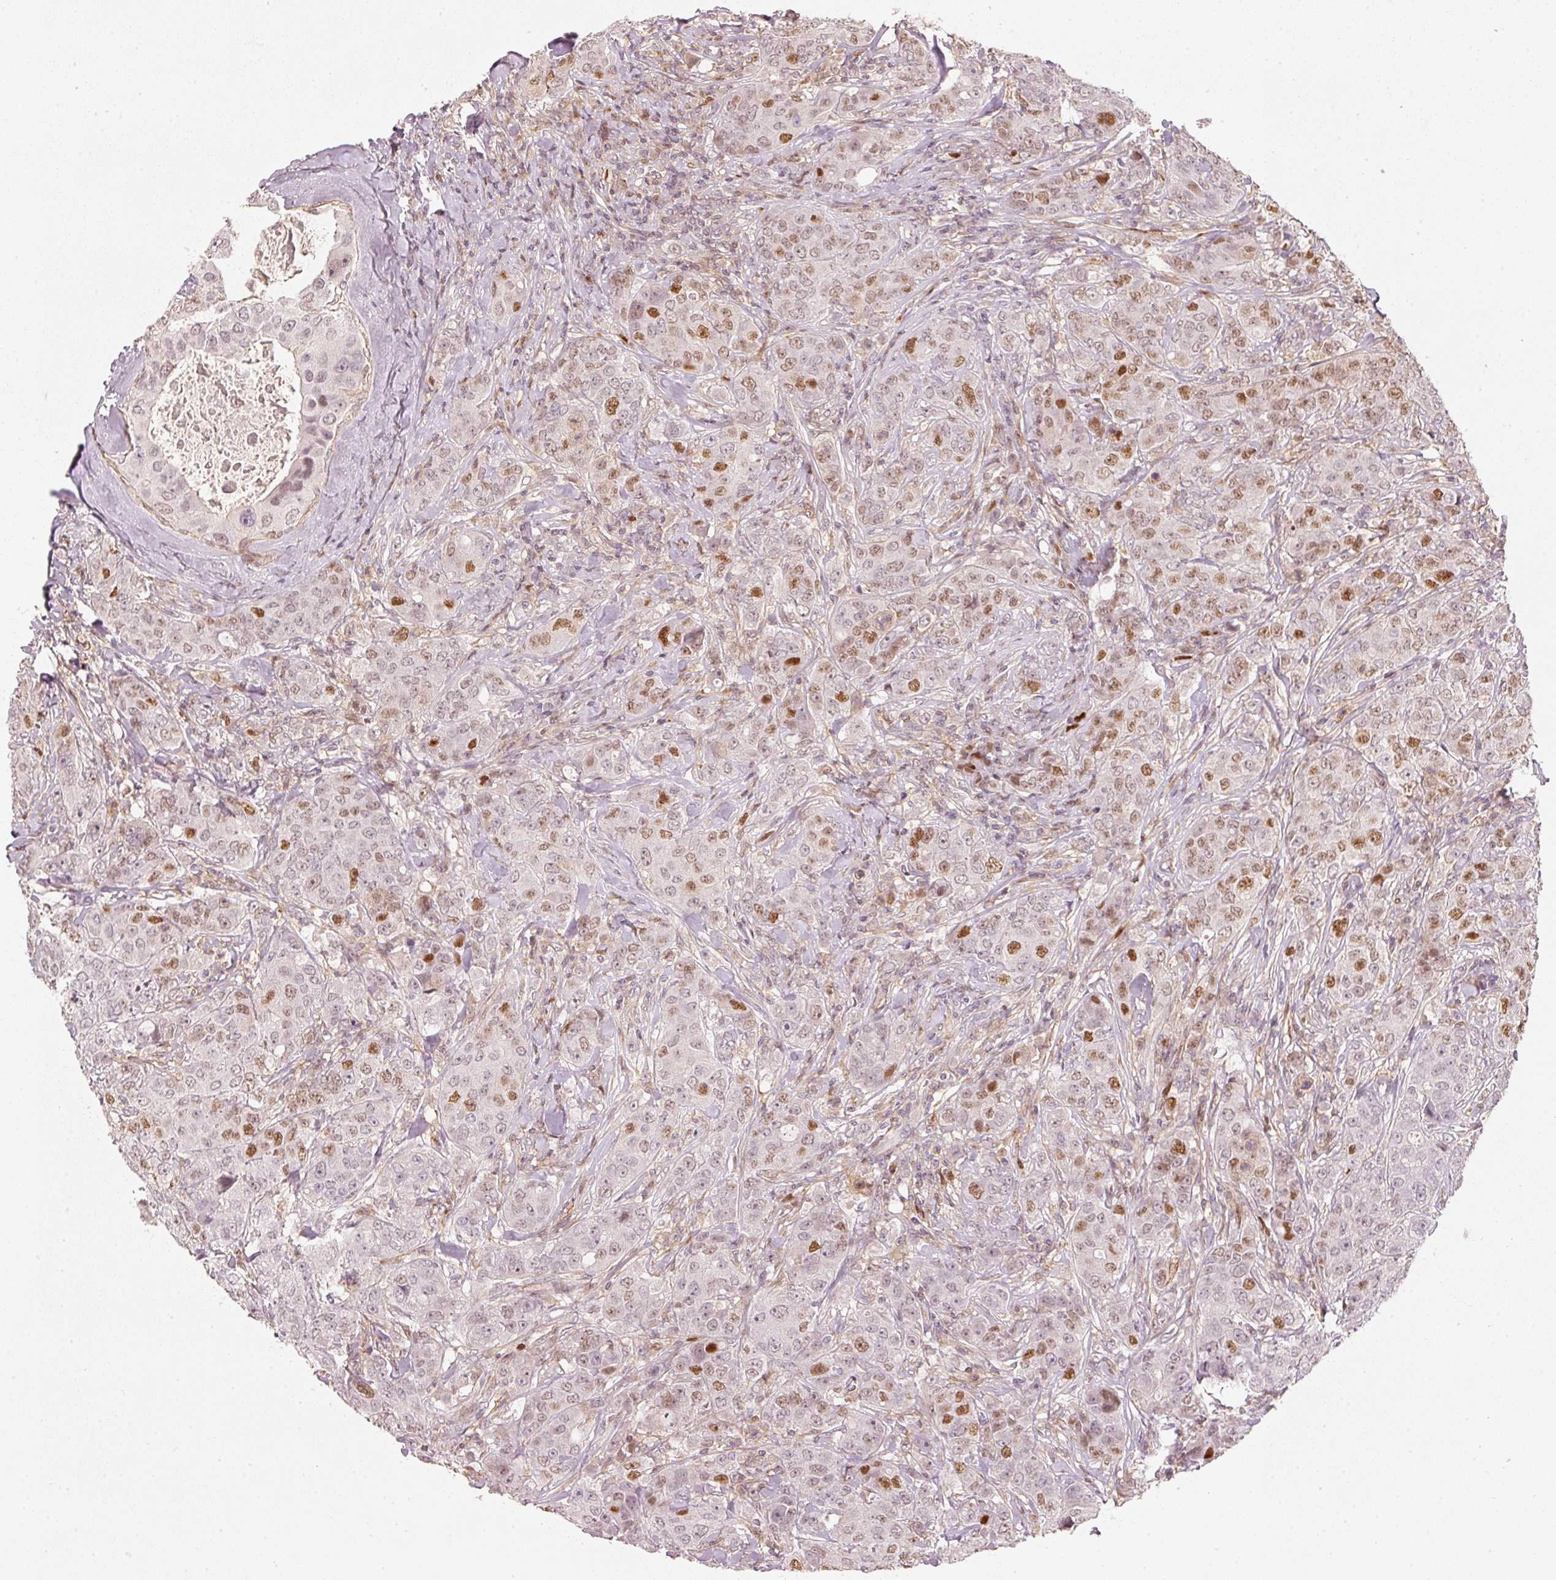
{"staining": {"intensity": "moderate", "quantity": "<25%", "location": "nuclear"}, "tissue": "breast cancer", "cell_type": "Tumor cells", "image_type": "cancer", "snomed": [{"axis": "morphology", "description": "Duct carcinoma"}, {"axis": "topography", "description": "Breast"}], "caption": "IHC (DAB (3,3'-diaminobenzidine)) staining of breast cancer exhibits moderate nuclear protein staining in approximately <25% of tumor cells.", "gene": "TREX2", "patient": {"sex": "female", "age": 43}}